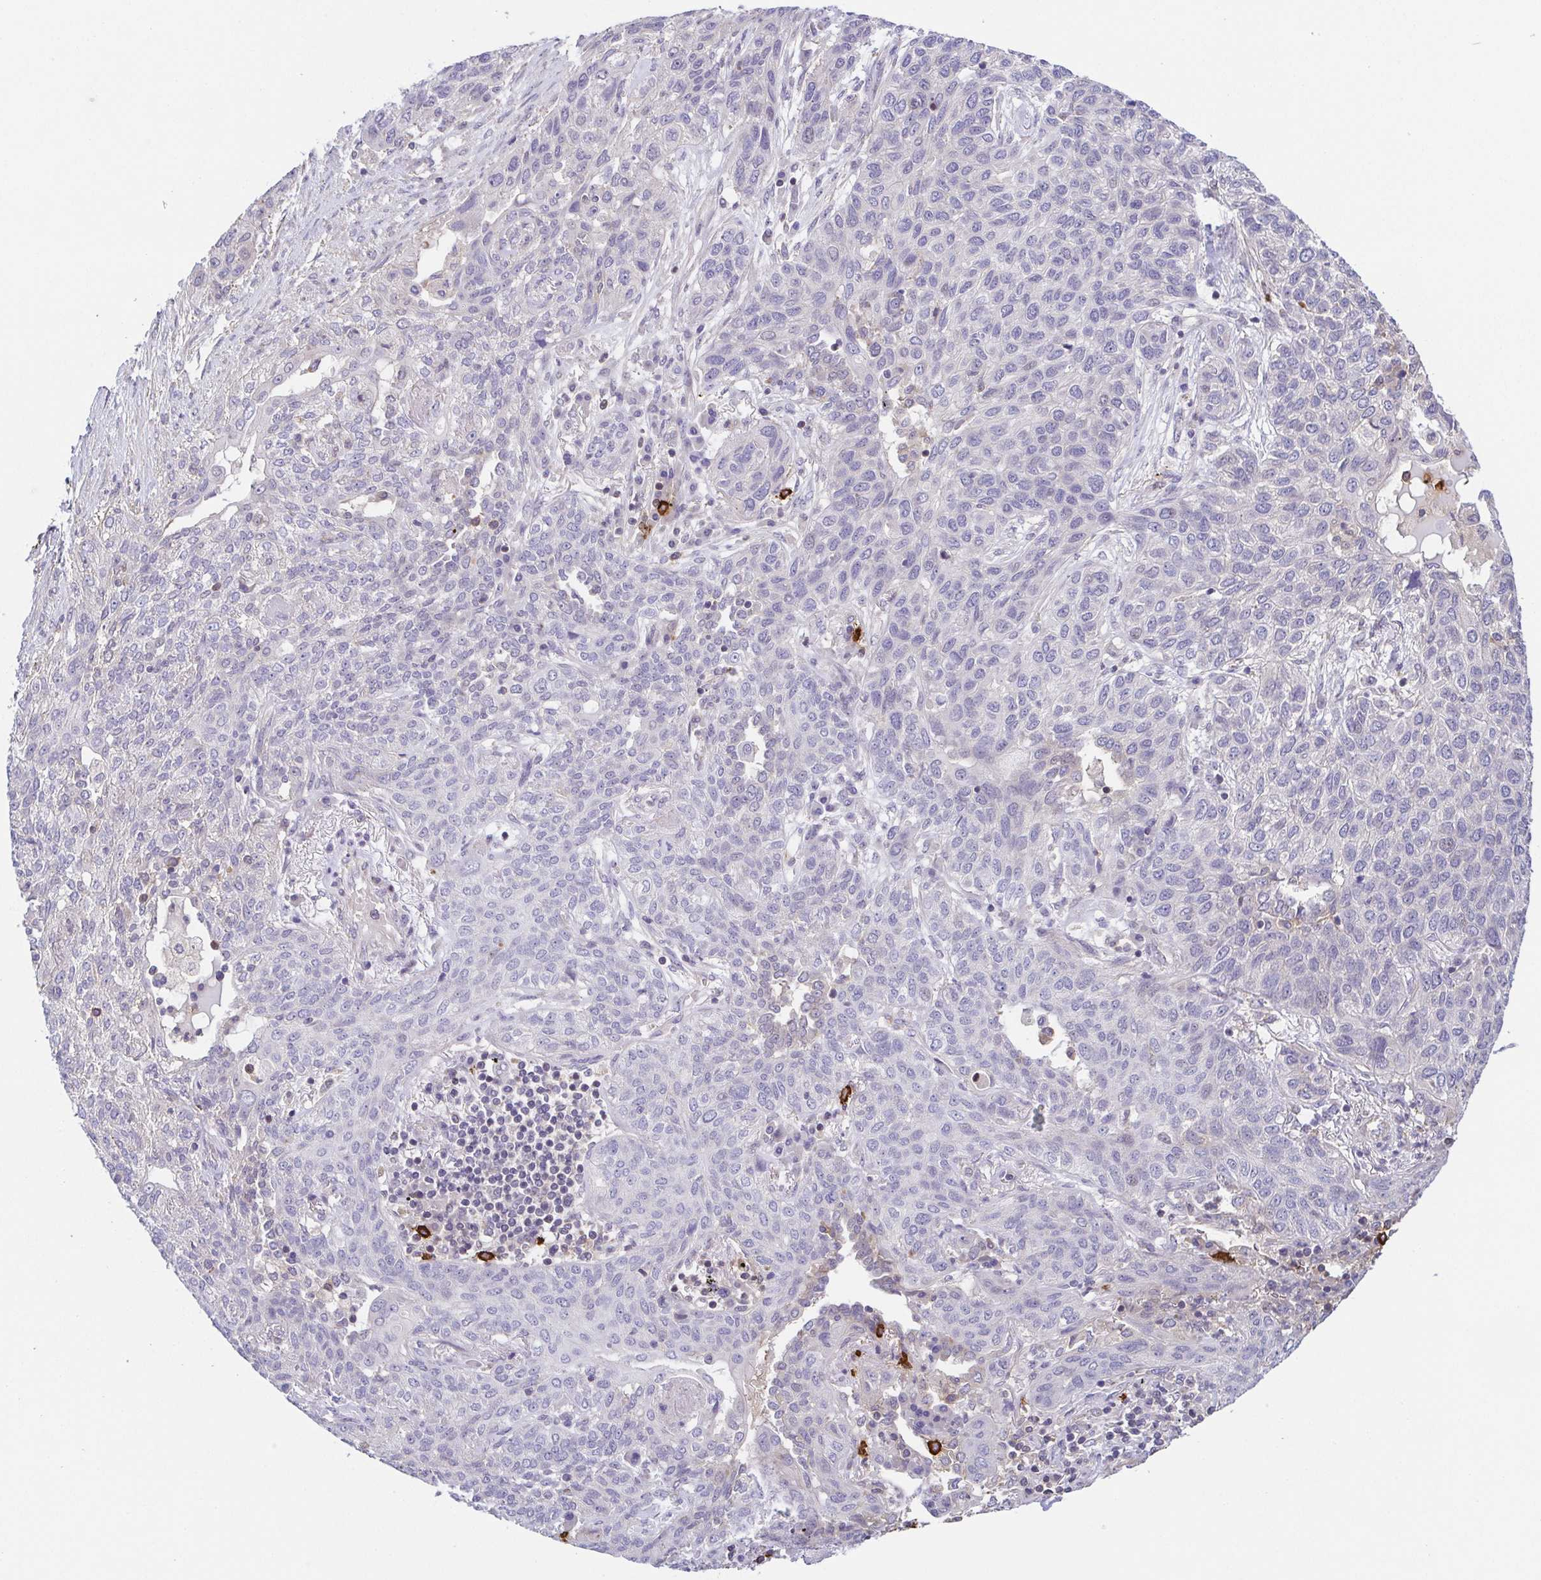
{"staining": {"intensity": "negative", "quantity": "none", "location": "none"}, "tissue": "lung cancer", "cell_type": "Tumor cells", "image_type": "cancer", "snomed": [{"axis": "morphology", "description": "Squamous cell carcinoma, NOS"}, {"axis": "topography", "description": "Lung"}], "caption": "An immunohistochemistry histopathology image of lung cancer (squamous cell carcinoma) is shown. There is no staining in tumor cells of lung cancer (squamous cell carcinoma). Brightfield microscopy of immunohistochemistry stained with DAB (brown) and hematoxylin (blue), captured at high magnification.", "gene": "PREPL", "patient": {"sex": "female", "age": 70}}